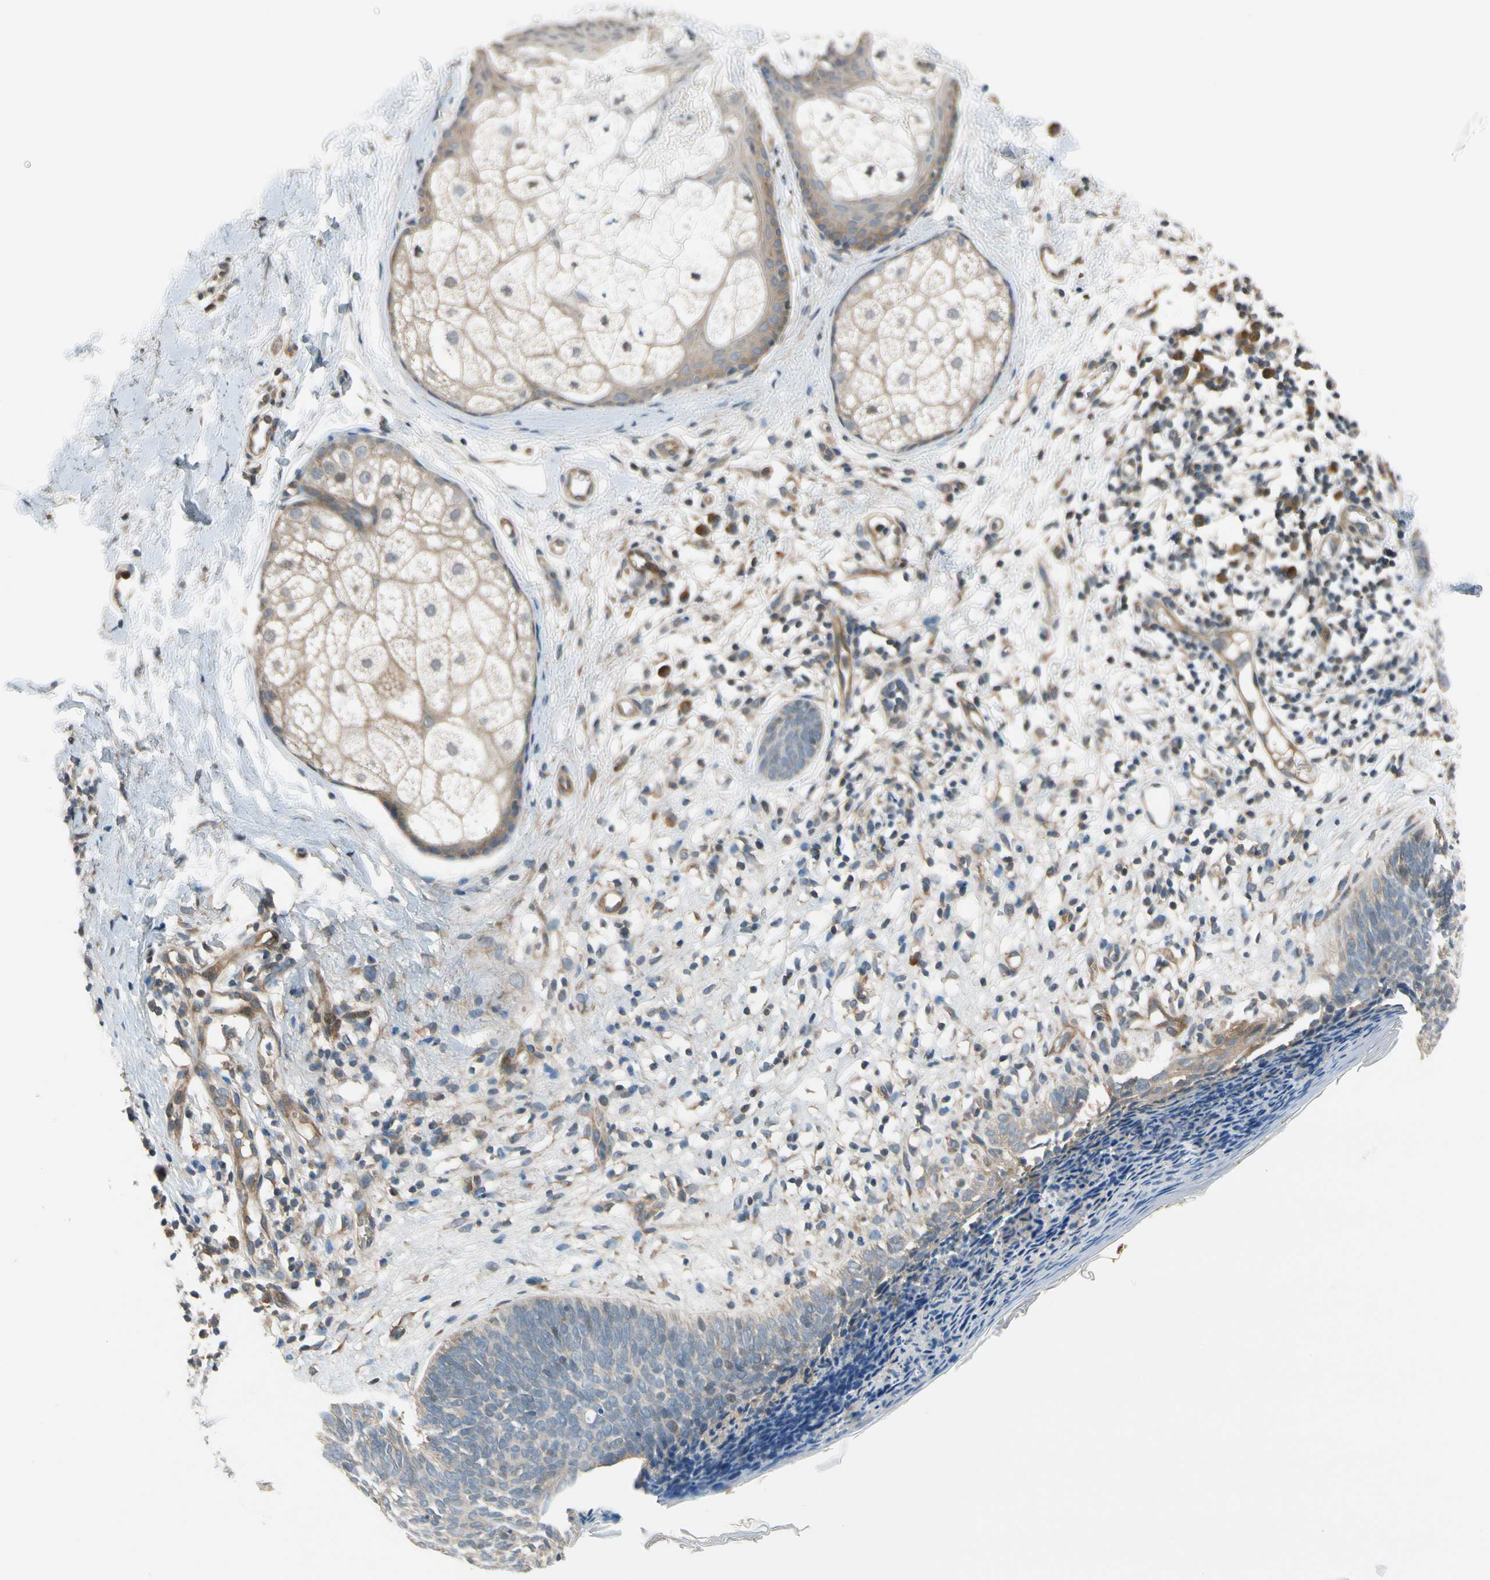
{"staining": {"intensity": "weak", "quantity": "<25%", "location": "cytoplasmic/membranous"}, "tissue": "skin cancer", "cell_type": "Tumor cells", "image_type": "cancer", "snomed": [{"axis": "morphology", "description": "Normal tissue, NOS"}, {"axis": "morphology", "description": "Basal cell carcinoma"}, {"axis": "topography", "description": "Skin"}], "caption": "Basal cell carcinoma (skin) stained for a protein using immunohistochemistry reveals no expression tumor cells.", "gene": "MST1R", "patient": {"sex": "male", "age": 71}}